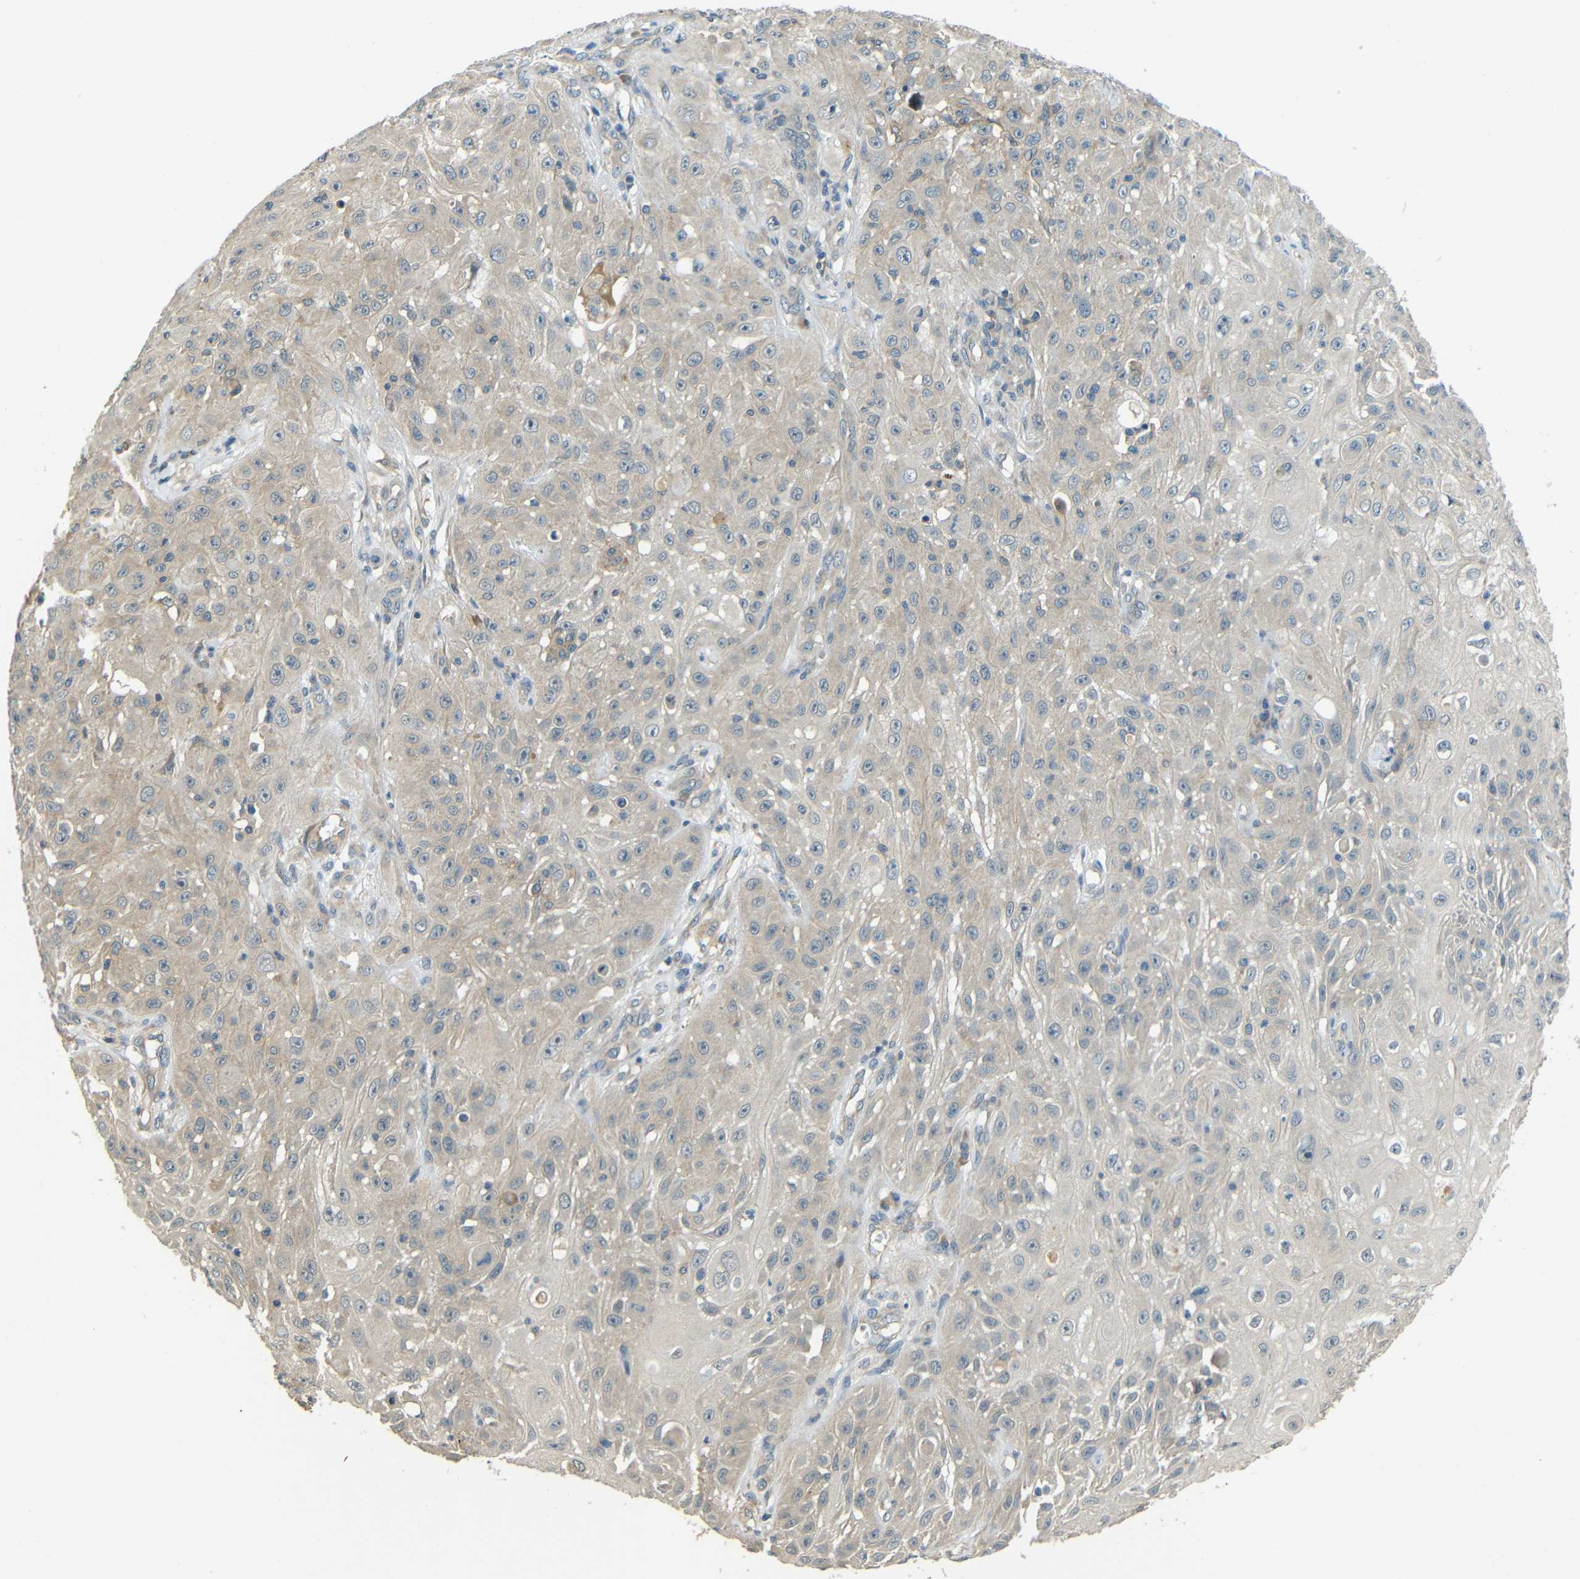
{"staining": {"intensity": "weak", "quantity": "25%-75%", "location": "cytoplasmic/membranous"}, "tissue": "skin cancer", "cell_type": "Tumor cells", "image_type": "cancer", "snomed": [{"axis": "morphology", "description": "Squamous cell carcinoma, NOS"}, {"axis": "topography", "description": "Skin"}], "caption": "Brown immunohistochemical staining in human skin cancer demonstrates weak cytoplasmic/membranous staining in approximately 25%-75% of tumor cells. (Stains: DAB (3,3'-diaminobenzidine) in brown, nuclei in blue, Microscopy: brightfield microscopy at high magnification).", "gene": "FNDC3A", "patient": {"sex": "male", "age": 75}}